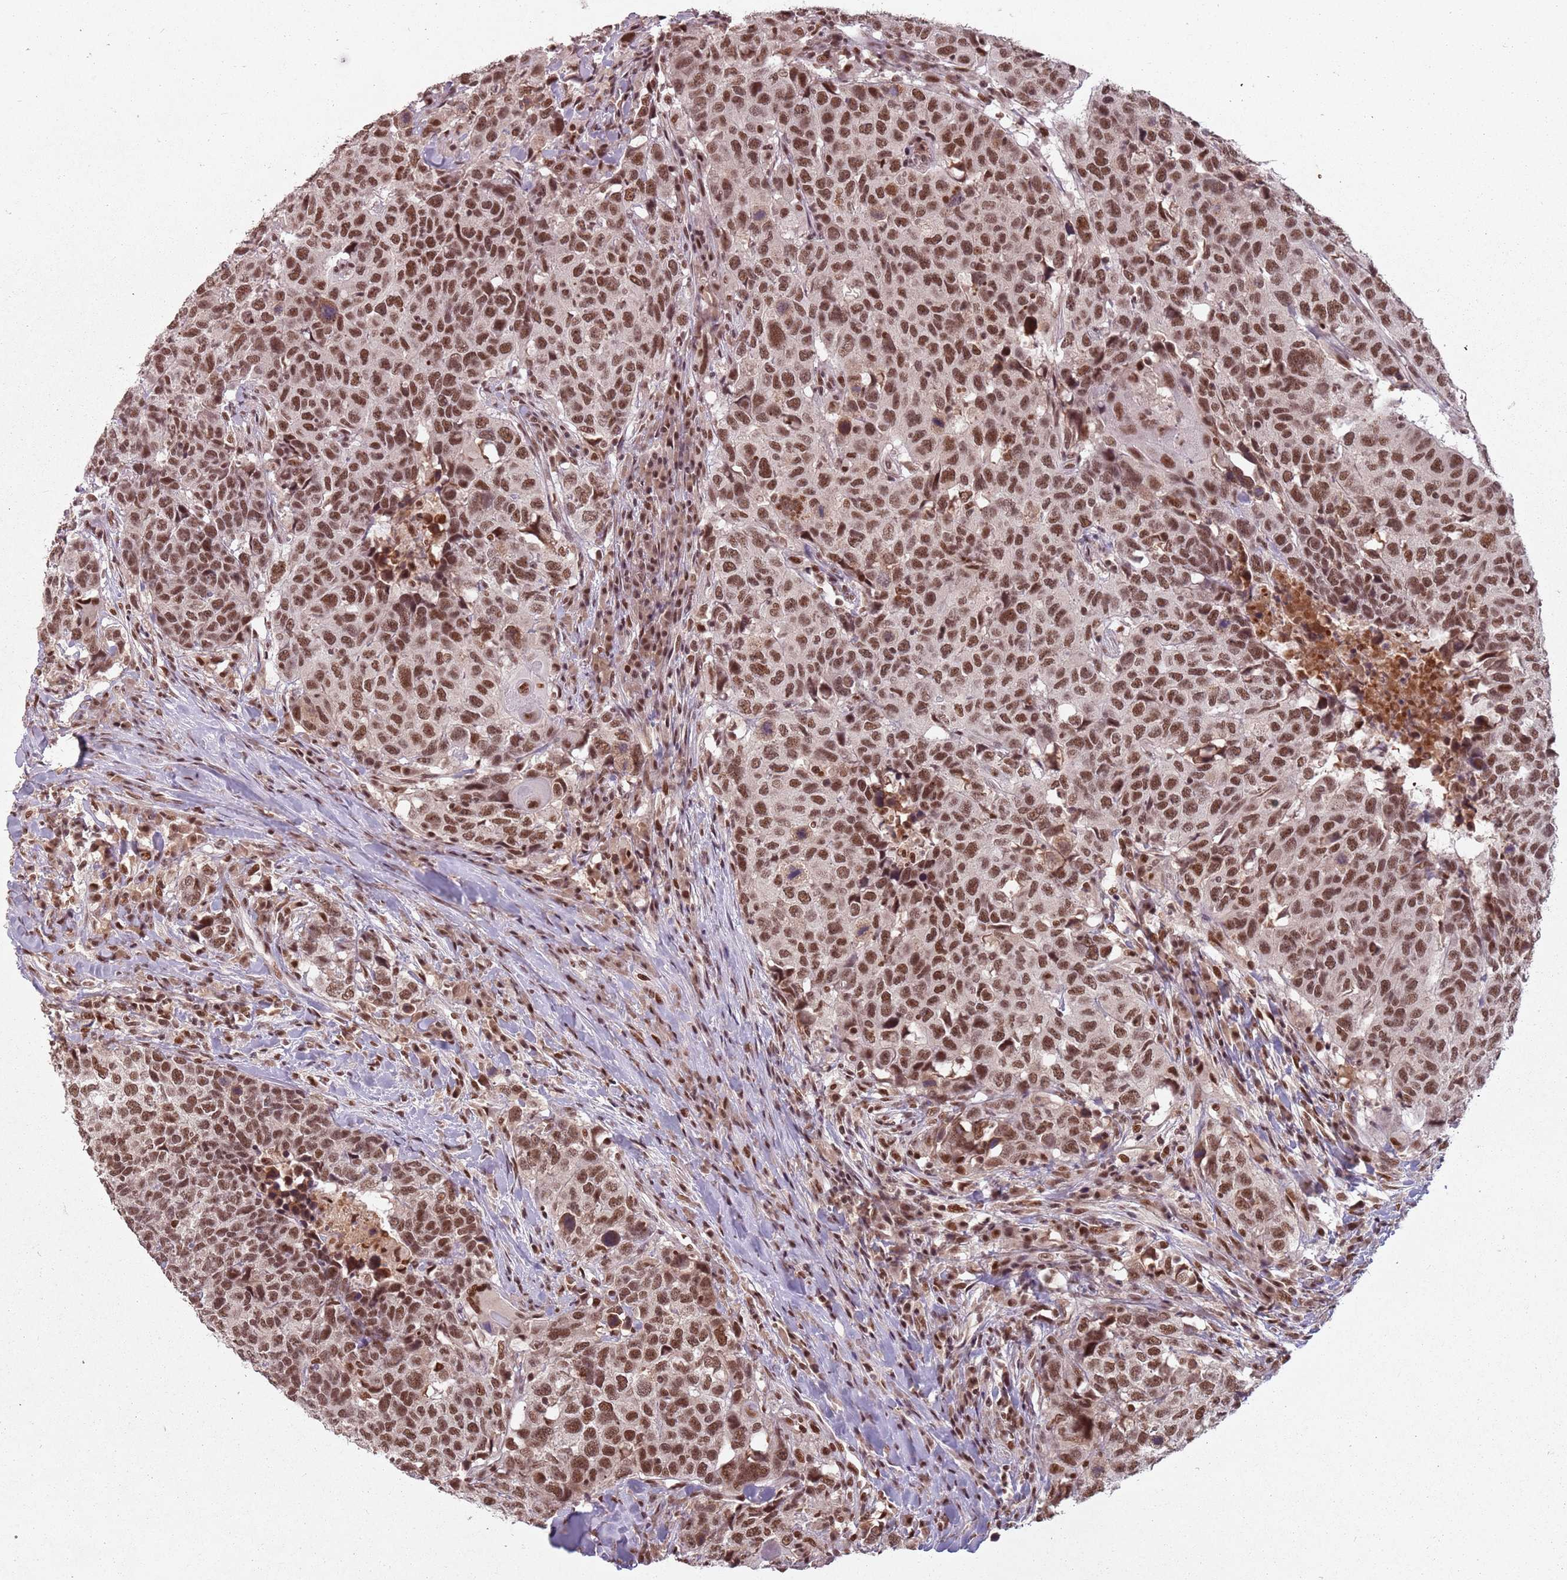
{"staining": {"intensity": "moderate", "quantity": ">75%", "location": "nuclear"}, "tissue": "head and neck cancer", "cell_type": "Tumor cells", "image_type": "cancer", "snomed": [{"axis": "morphology", "description": "Normal tissue, NOS"}, {"axis": "morphology", "description": "Squamous cell carcinoma, NOS"}, {"axis": "topography", "description": "Skeletal muscle"}, {"axis": "topography", "description": "Vascular tissue"}, {"axis": "topography", "description": "Peripheral nerve tissue"}, {"axis": "topography", "description": "Head-Neck"}], "caption": "Moderate nuclear protein staining is identified in approximately >75% of tumor cells in squamous cell carcinoma (head and neck). (Brightfield microscopy of DAB IHC at high magnification).", "gene": "NCBP1", "patient": {"sex": "male", "age": 66}}